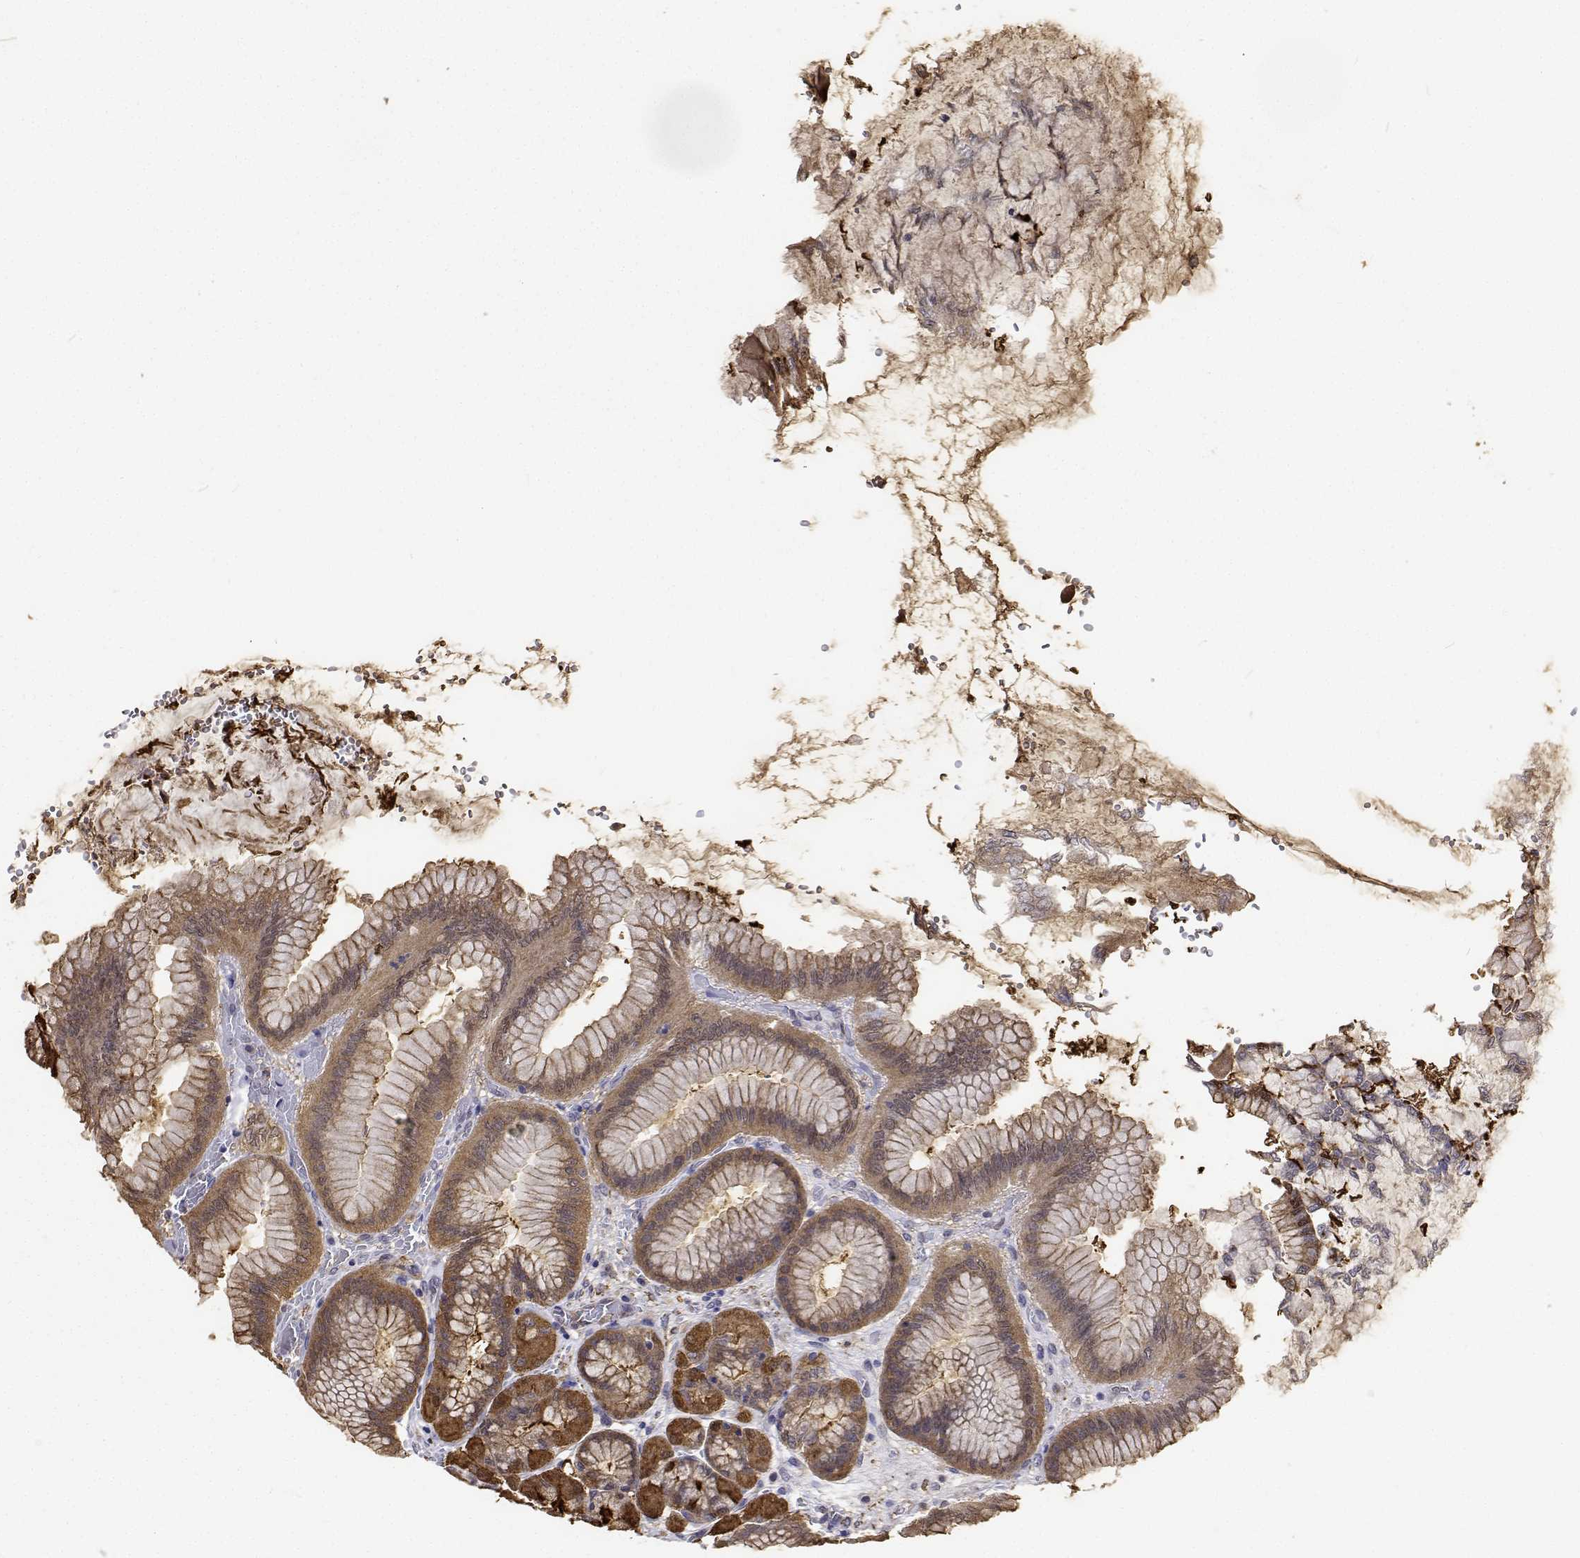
{"staining": {"intensity": "strong", "quantity": ">75%", "location": "cytoplasmic/membranous"}, "tissue": "stomach", "cell_type": "Glandular cells", "image_type": "normal", "snomed": [{"axis": "morphology", "description": "Normal tissue, NOS"}, {"axis": "topography", "description": "Stomach, upper"}], "caption": "Stomach stained for a protein shows strong cytoplasmic/membranous positivity in glandular cells. (Stains: DAB (3,3'-diaminobenzidine) in brown, nuclei in blue, Microscopy: brightfield microscopy at high magnification).", "gene": "PCID2", "patient": {"sex": "female", "age": 56}}